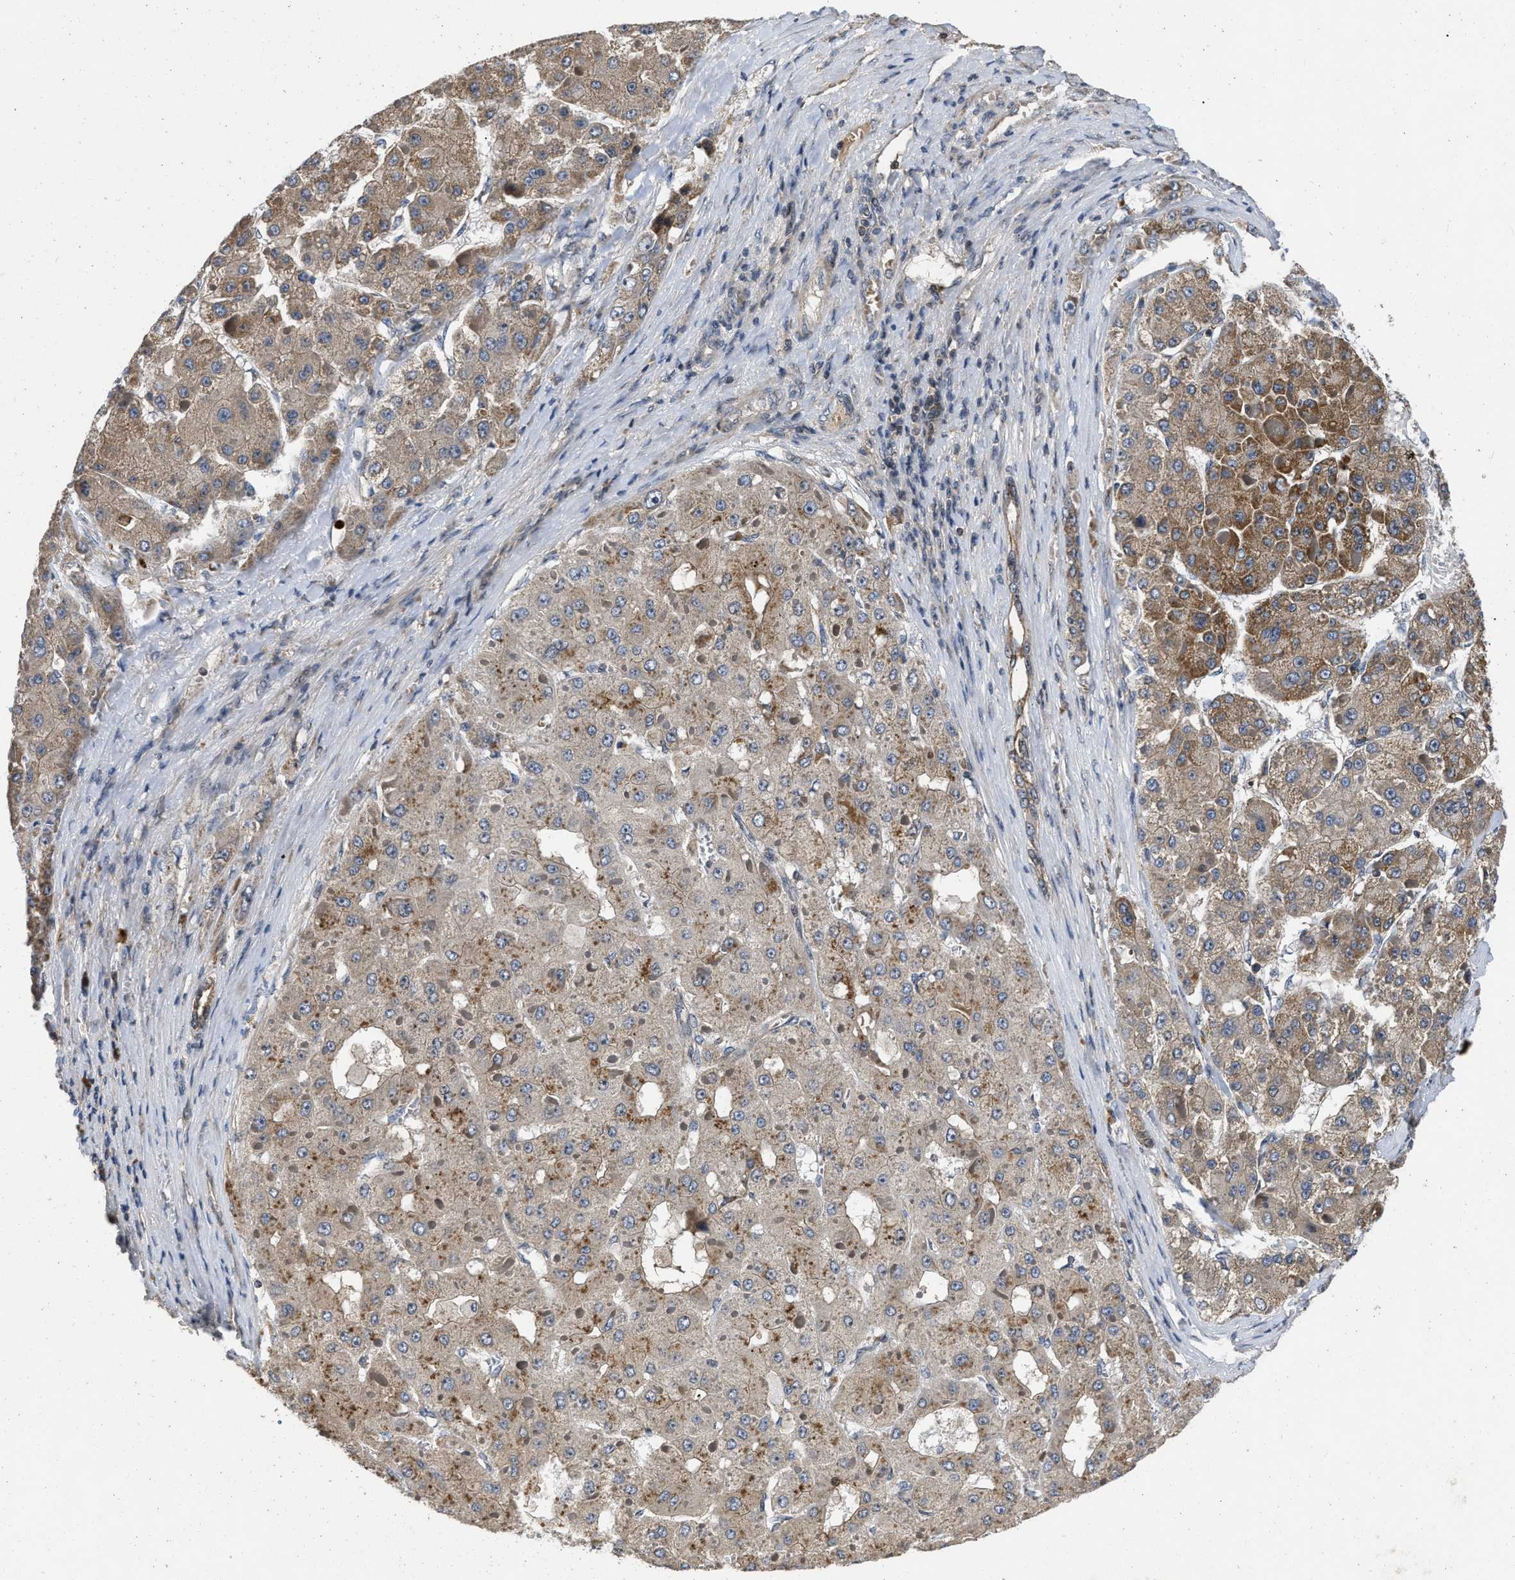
{"staining": {"intensity": "moderate", "quantity": ">75%", "location": "cytoplasmic/membranous"}, "tissue": "liver cancer", "cell_type": "Tumor cells", "image_type": "cancer", "snomed": [{"axis": "morphology", "description": "Carcinoma, Hepatocellular, NOS"}, {"axis": "topography", "description": "Liver"}], "caption": "A high-resolution photomicrograph shows immunohistochemistry (IHC) staining of hepatocellular carcinoma (liver), which exhibits moderate cytoplasmic/membranous positivity in about >75% of tumor cells.", "gene": "PRDM14", "patient": {"sex": "female", "age": 73}}